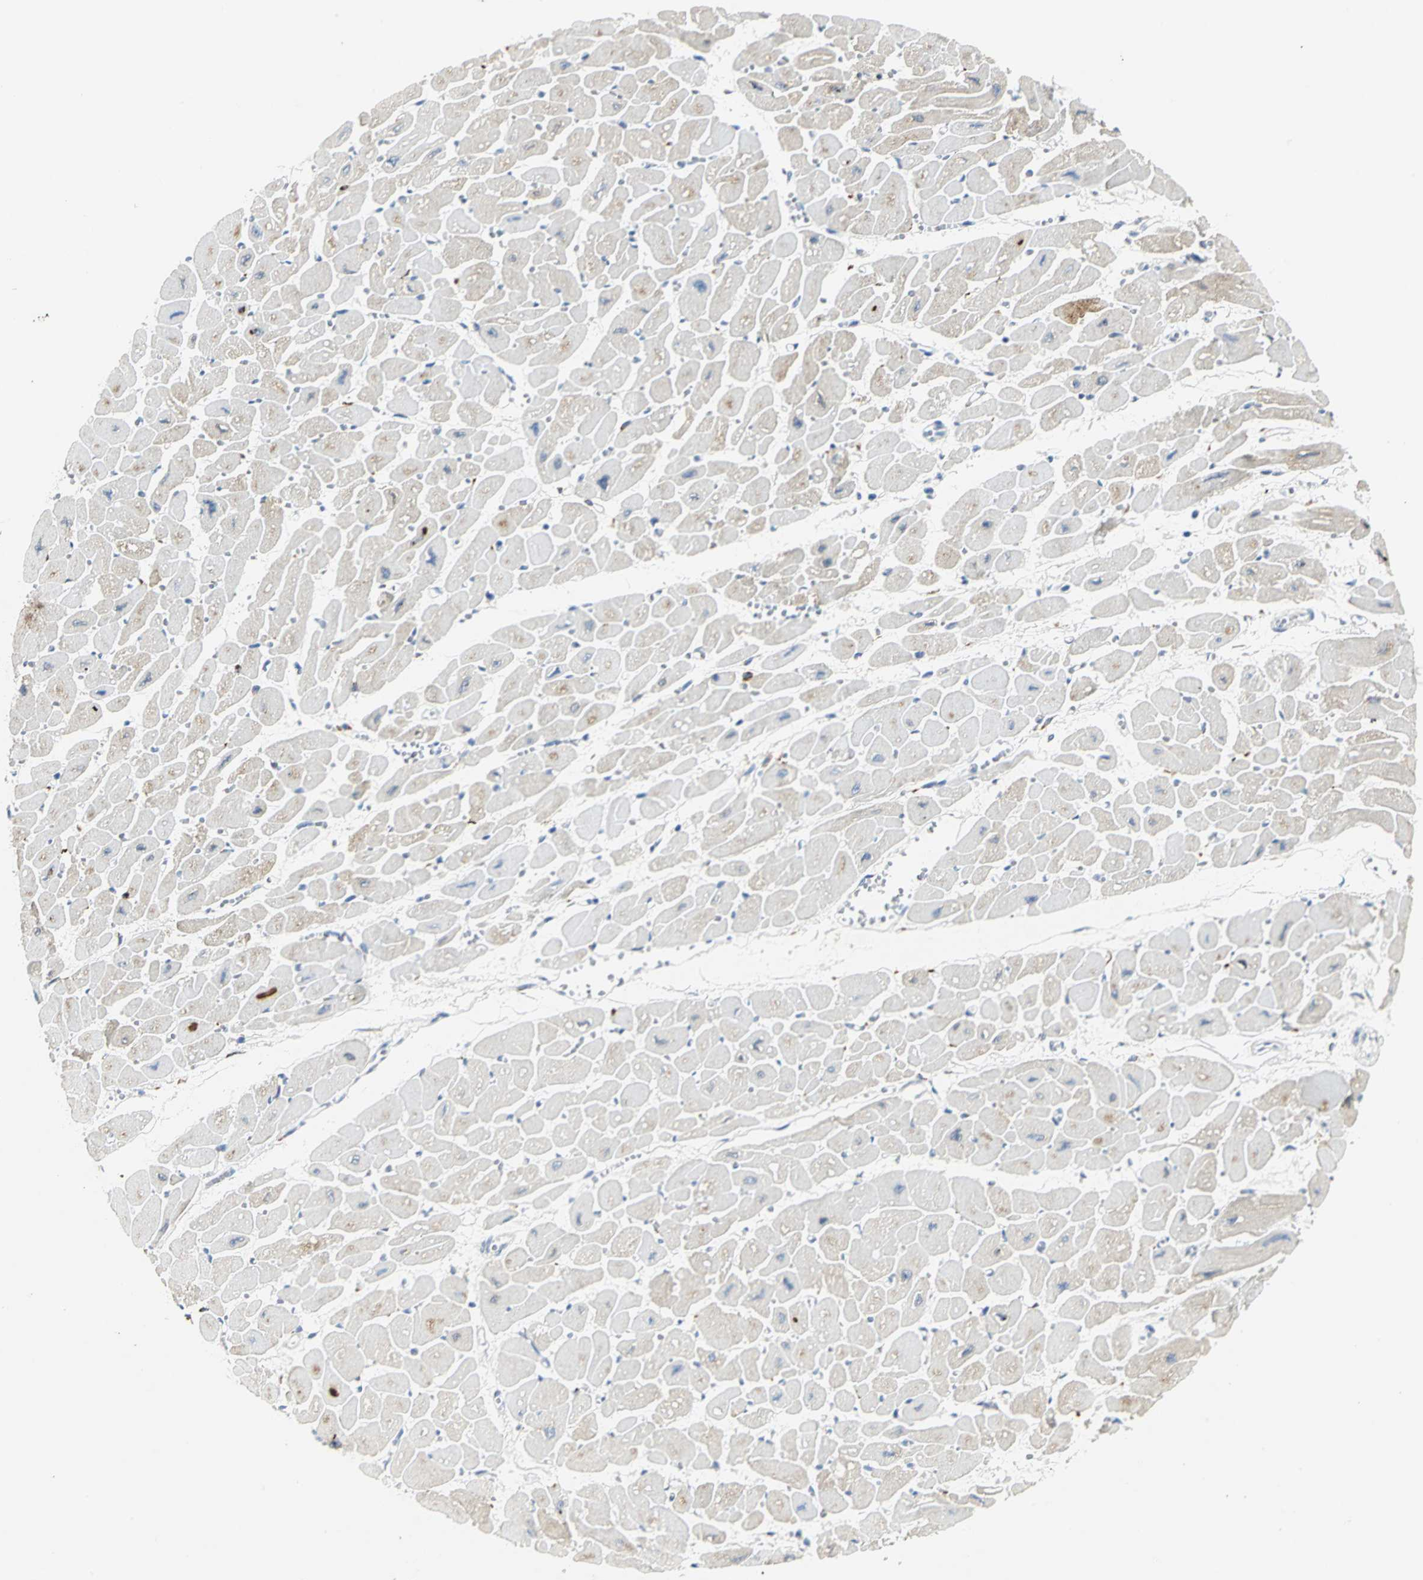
{"staining": {"intensity": "moderate", "quantity": "<25%", "location": "cytoplasmic/membranous"}, "tissue": "heart muscle", "cell_type": "Cardiomyocytes", "image_type": "normal", "snomed": [{"axis": "morphology", "description": "Normal tissue, NOS"}, {"axis": "topography", "description": "Heart"}], "caption": "IHC histopathology image of unremarkable heart muscle stained for a protein (brown), which reveals low levels of moderate cytoplasmic/membranous staining in approximately <25% of cardiomyocytes.", "gene": "B3GNT2", "patient": {"sex": "female", "age": 54}}